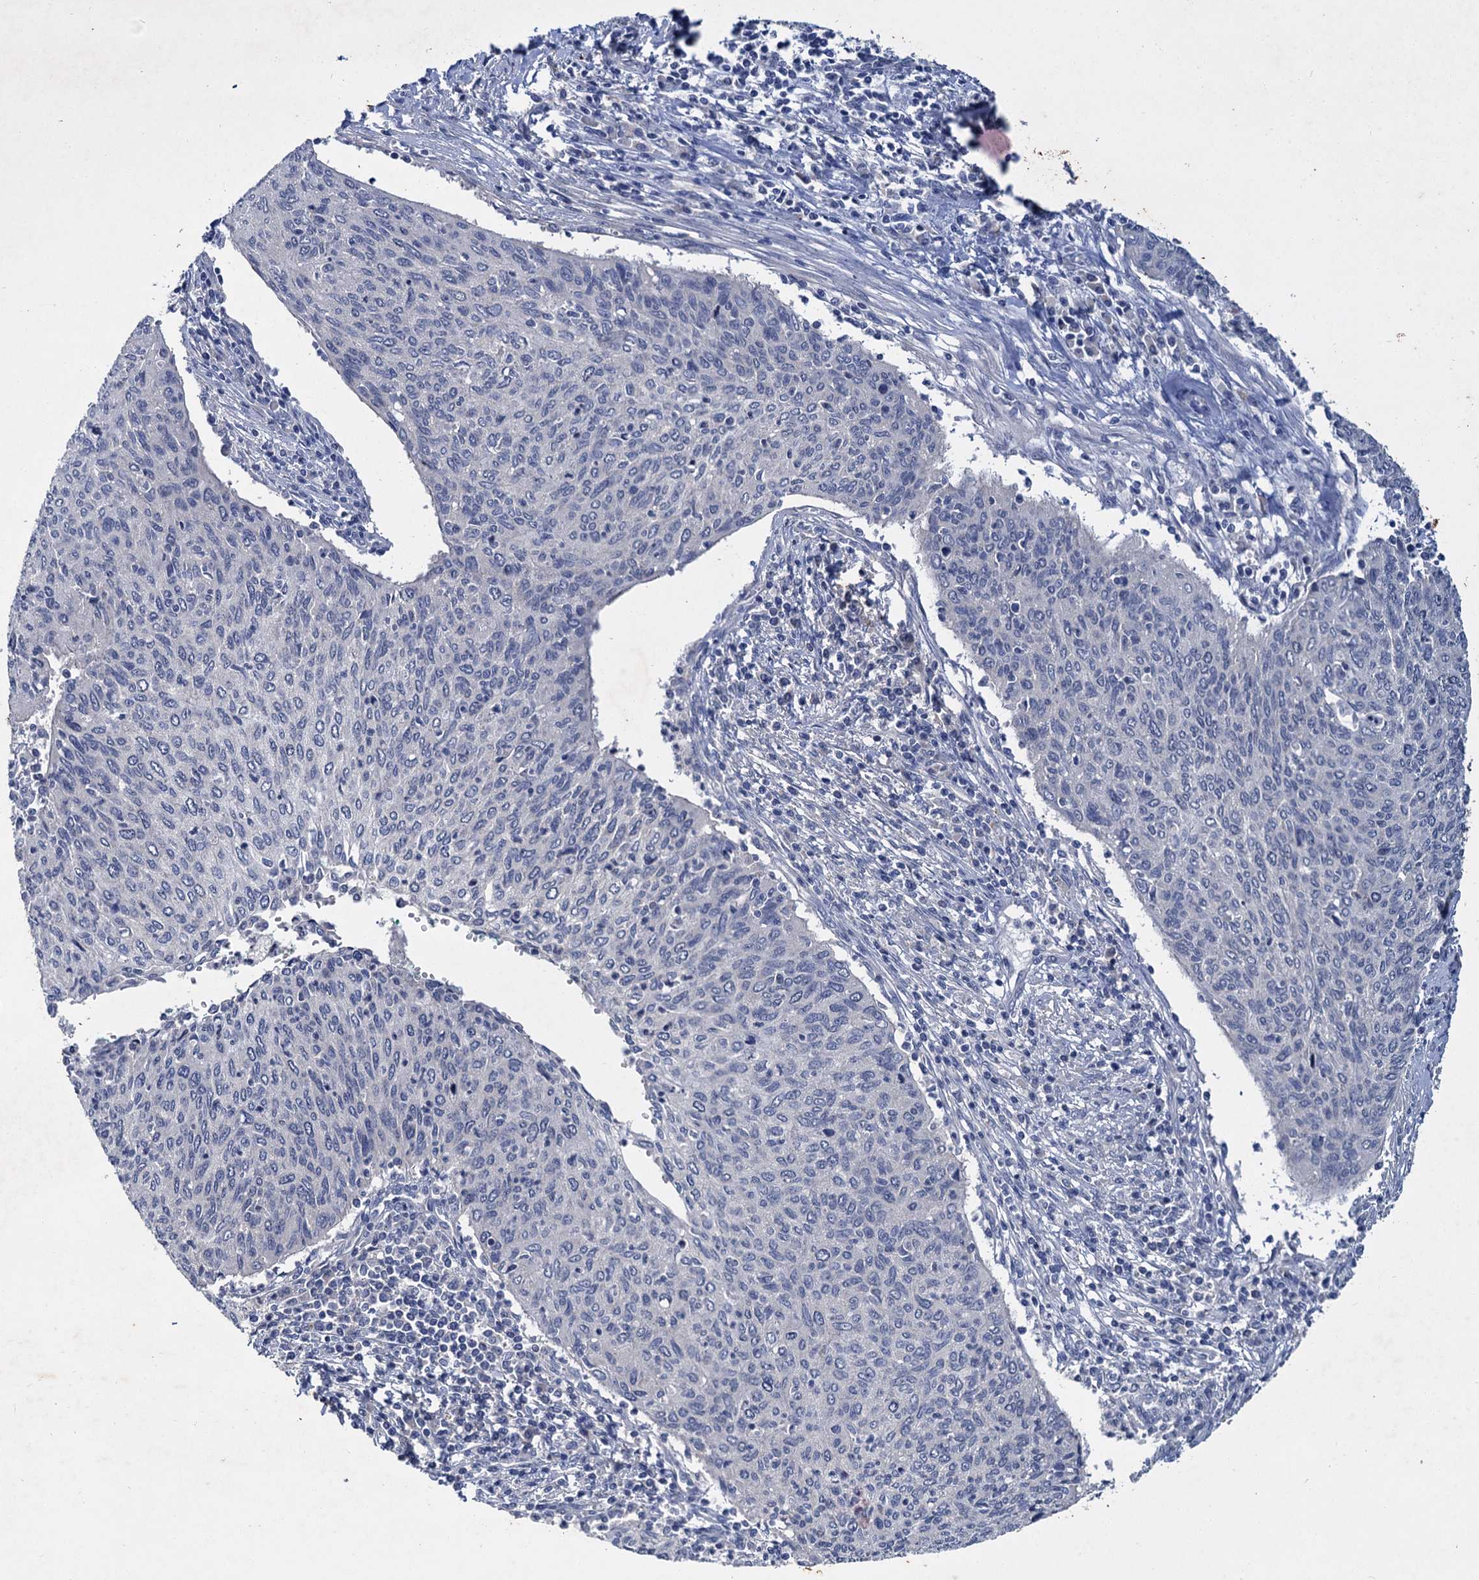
{"staining": {"intensity": "negative", "quantity": "none", "location": "none"}, "tissue": "cervical cancer", "cell_type": "Tumor cells", "image_type": "cancer", "snomed": [{"axis": "morphology", "description": "Squamous cell carcinoma, NOS"}, {"axis": "topography", "description": "Cervix"}], "caption": "The IHC micrograph has no significant positivity in tumor cells of cervical squamous cell carcinoma tissue.", "gene": "ATP9A", "patient": {"sex": "female", "age": 38}}